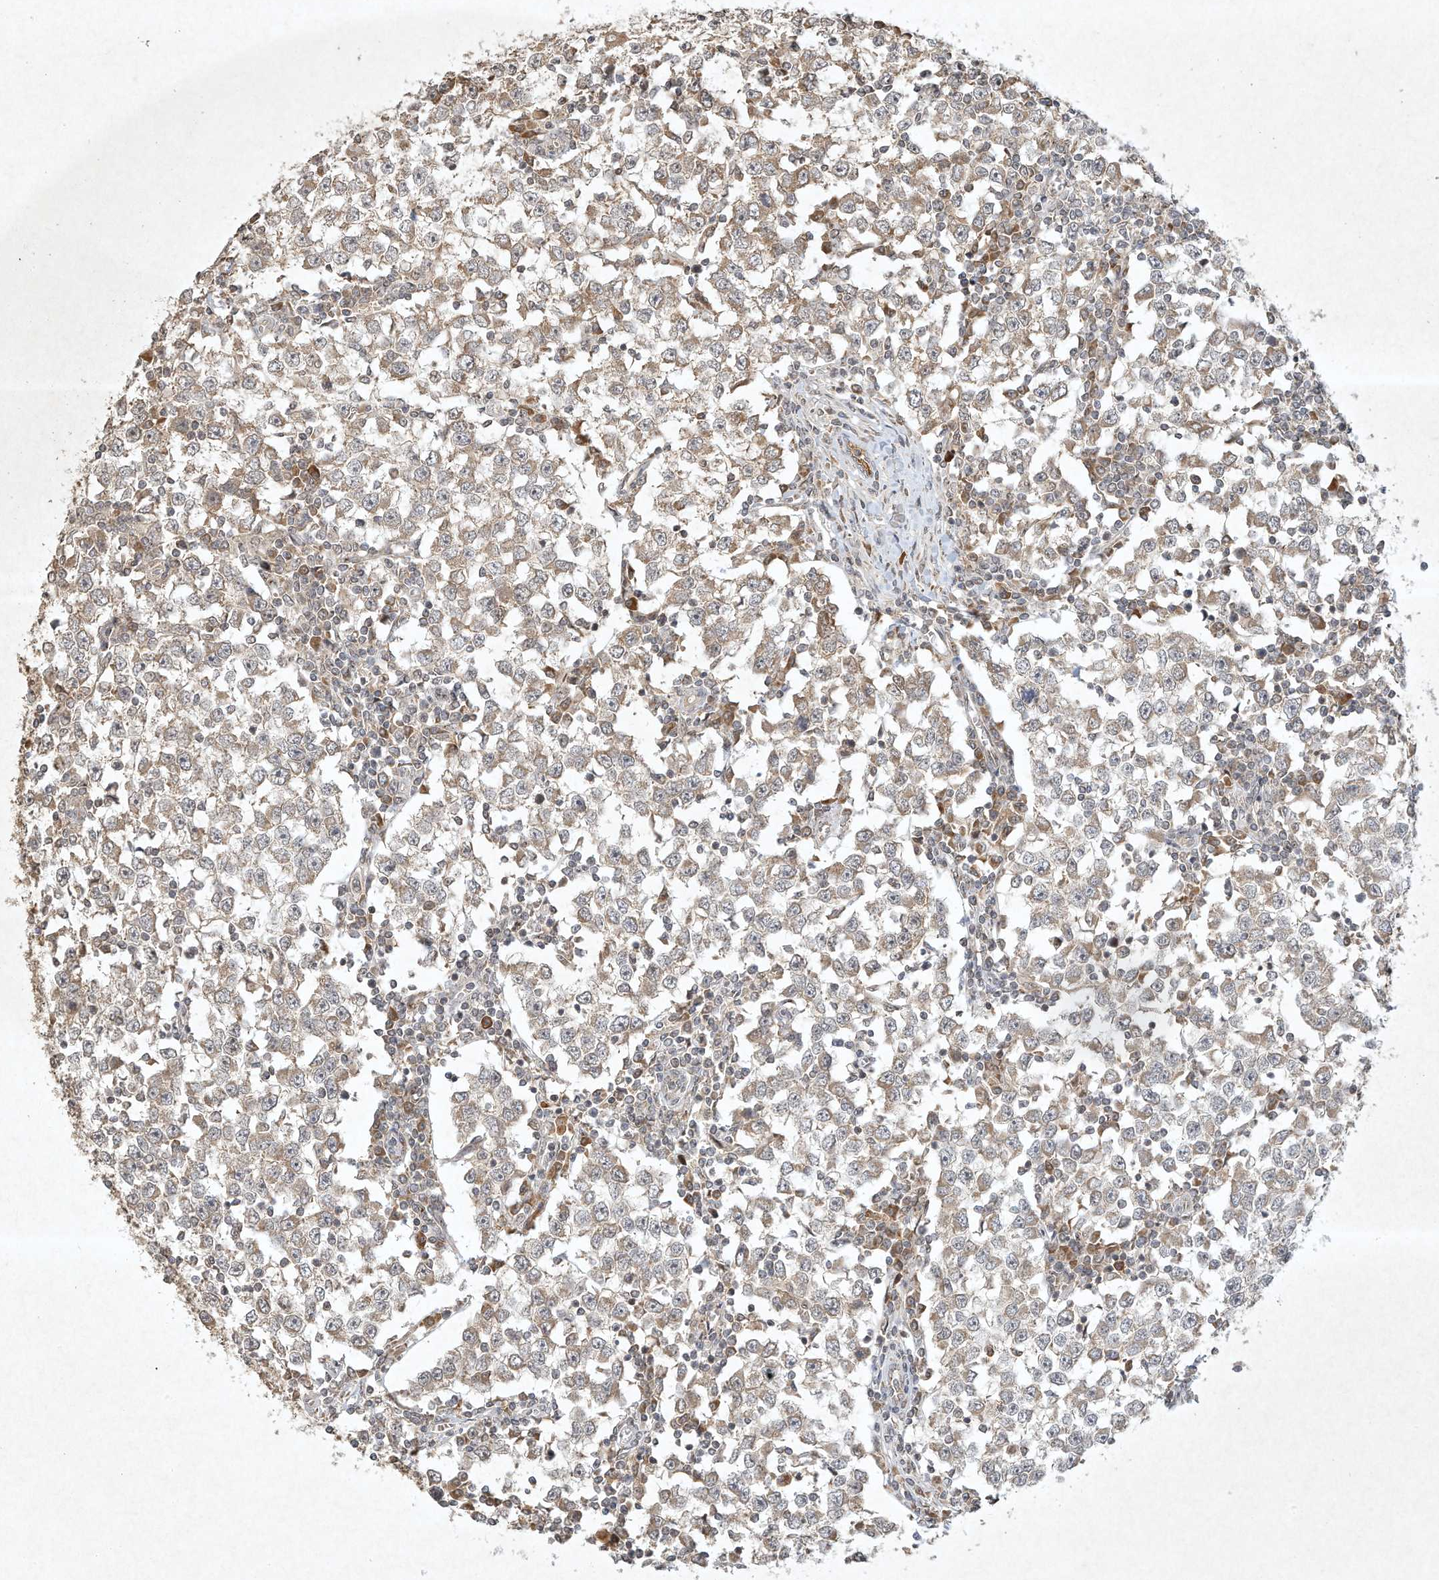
{"staining": {"intensity": "weak", "quantity": "25%-75%", "location": "cytoplasmic/membranous"}, "tissue": "testis cancer", "cell_type": "Tumor cells", "image_type": "cancer", "snomed": [{"axis": "morphology", "description": "Seminoma, NOS"}, {"axis": "topography", "description": "Testis"}], "caption": "Tumor cells show weak cytoplasmic/membranous expression in approximately 25%-75% of cells in testis cancer. (DAB (3,3'-diaminobenzidine) IHC, brown staining for protein, blue staining for nuclei).", "gene": "BTRC", "patient": {"sex": "male", "age": 65}}